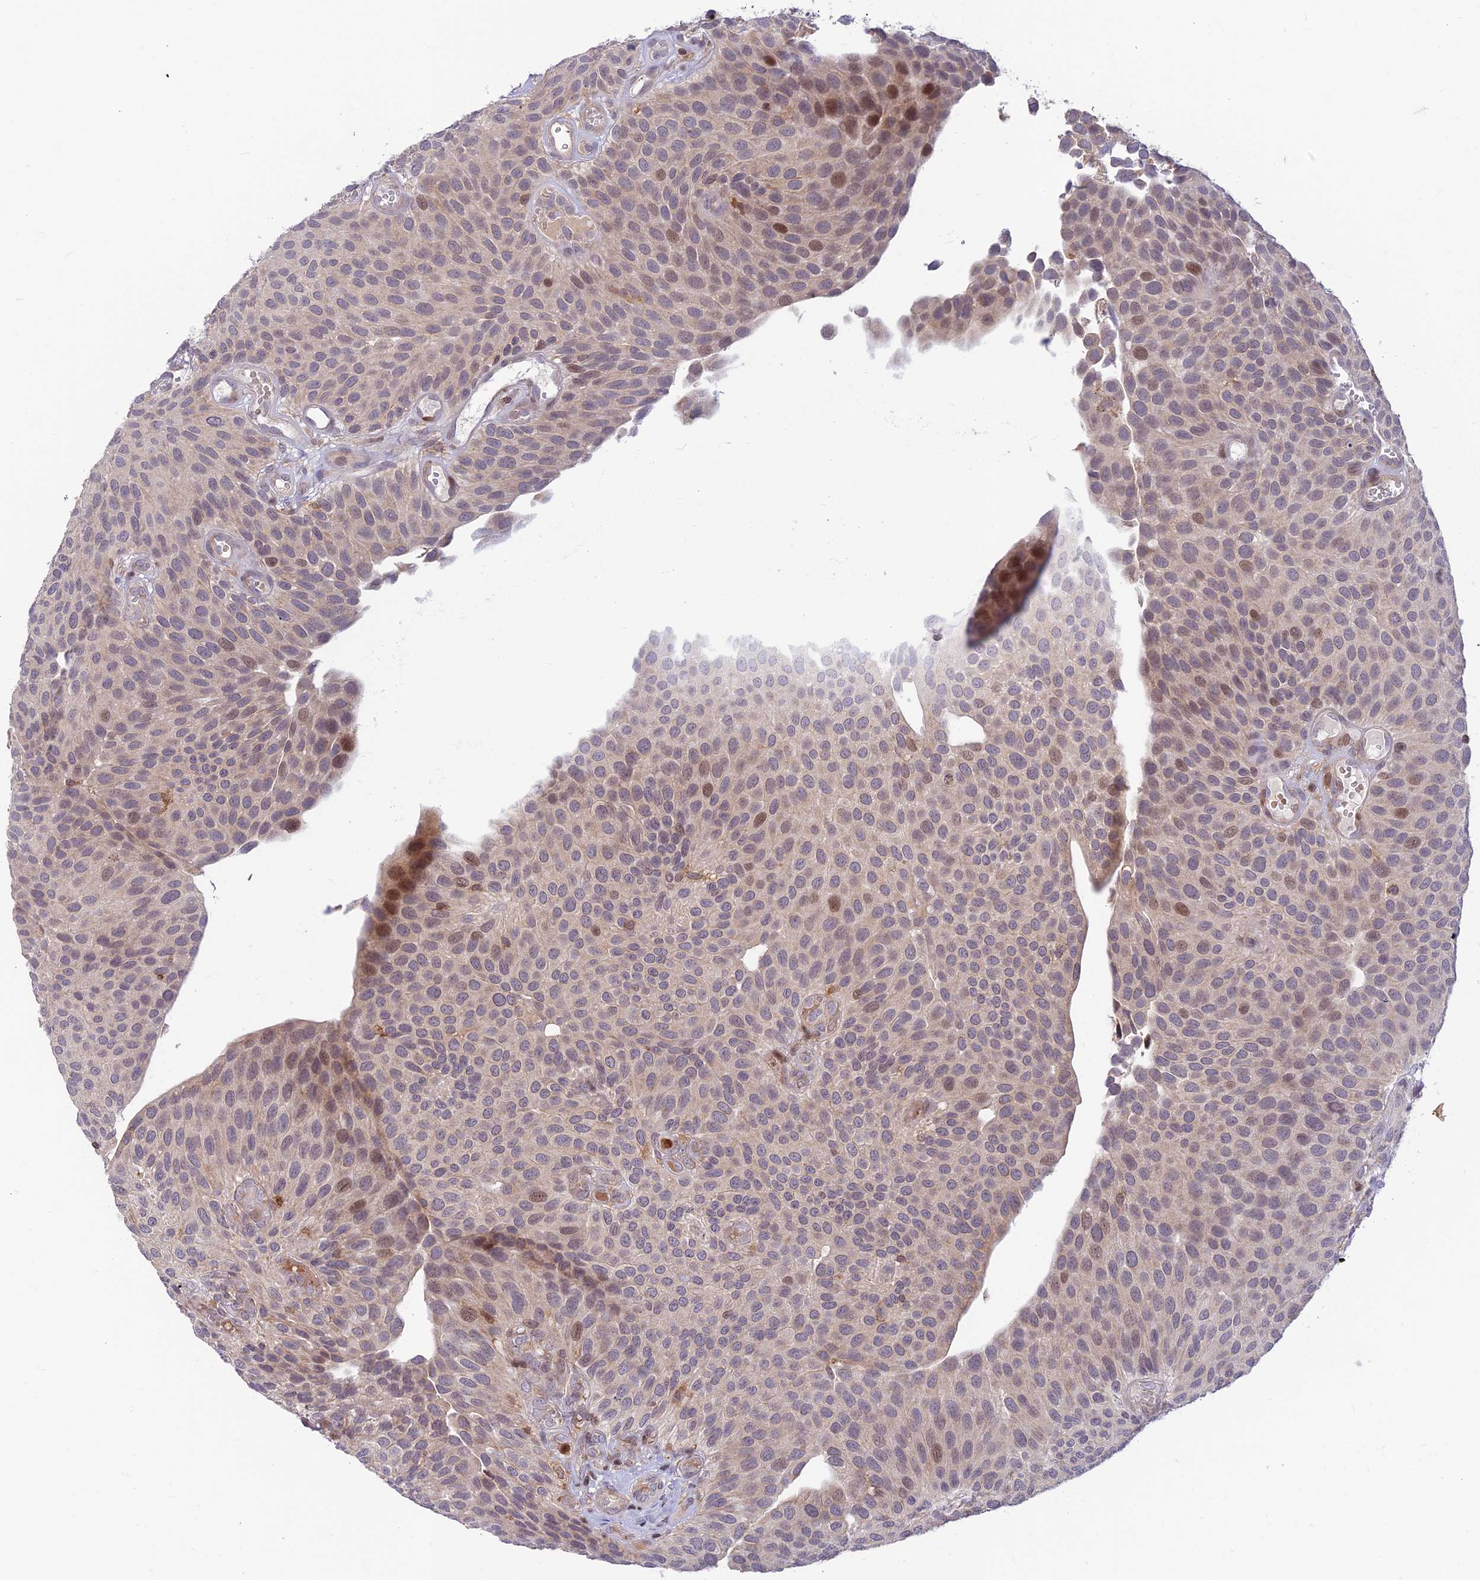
{"staining": {"intensity": "moderate", "quantity": "<25%", "location": "nuclear"}, "tissue": "urothelial cancer", "cell_type": "Tumor cells", "image_type": "cancer", "snomed": [{"axis": "morphology", "description": "Urothelial carcinoma, Low grade"}, {"axis": "topography", "description": "Urinary bladder"}], "caption": "Protein expression analysis of low-grade urothelial carcinoma demonstrates moderate nuclear expression in about <25% of tumor cells.", "gene": "FAM186B", "patient": {"sex": "male", "age": 89}}